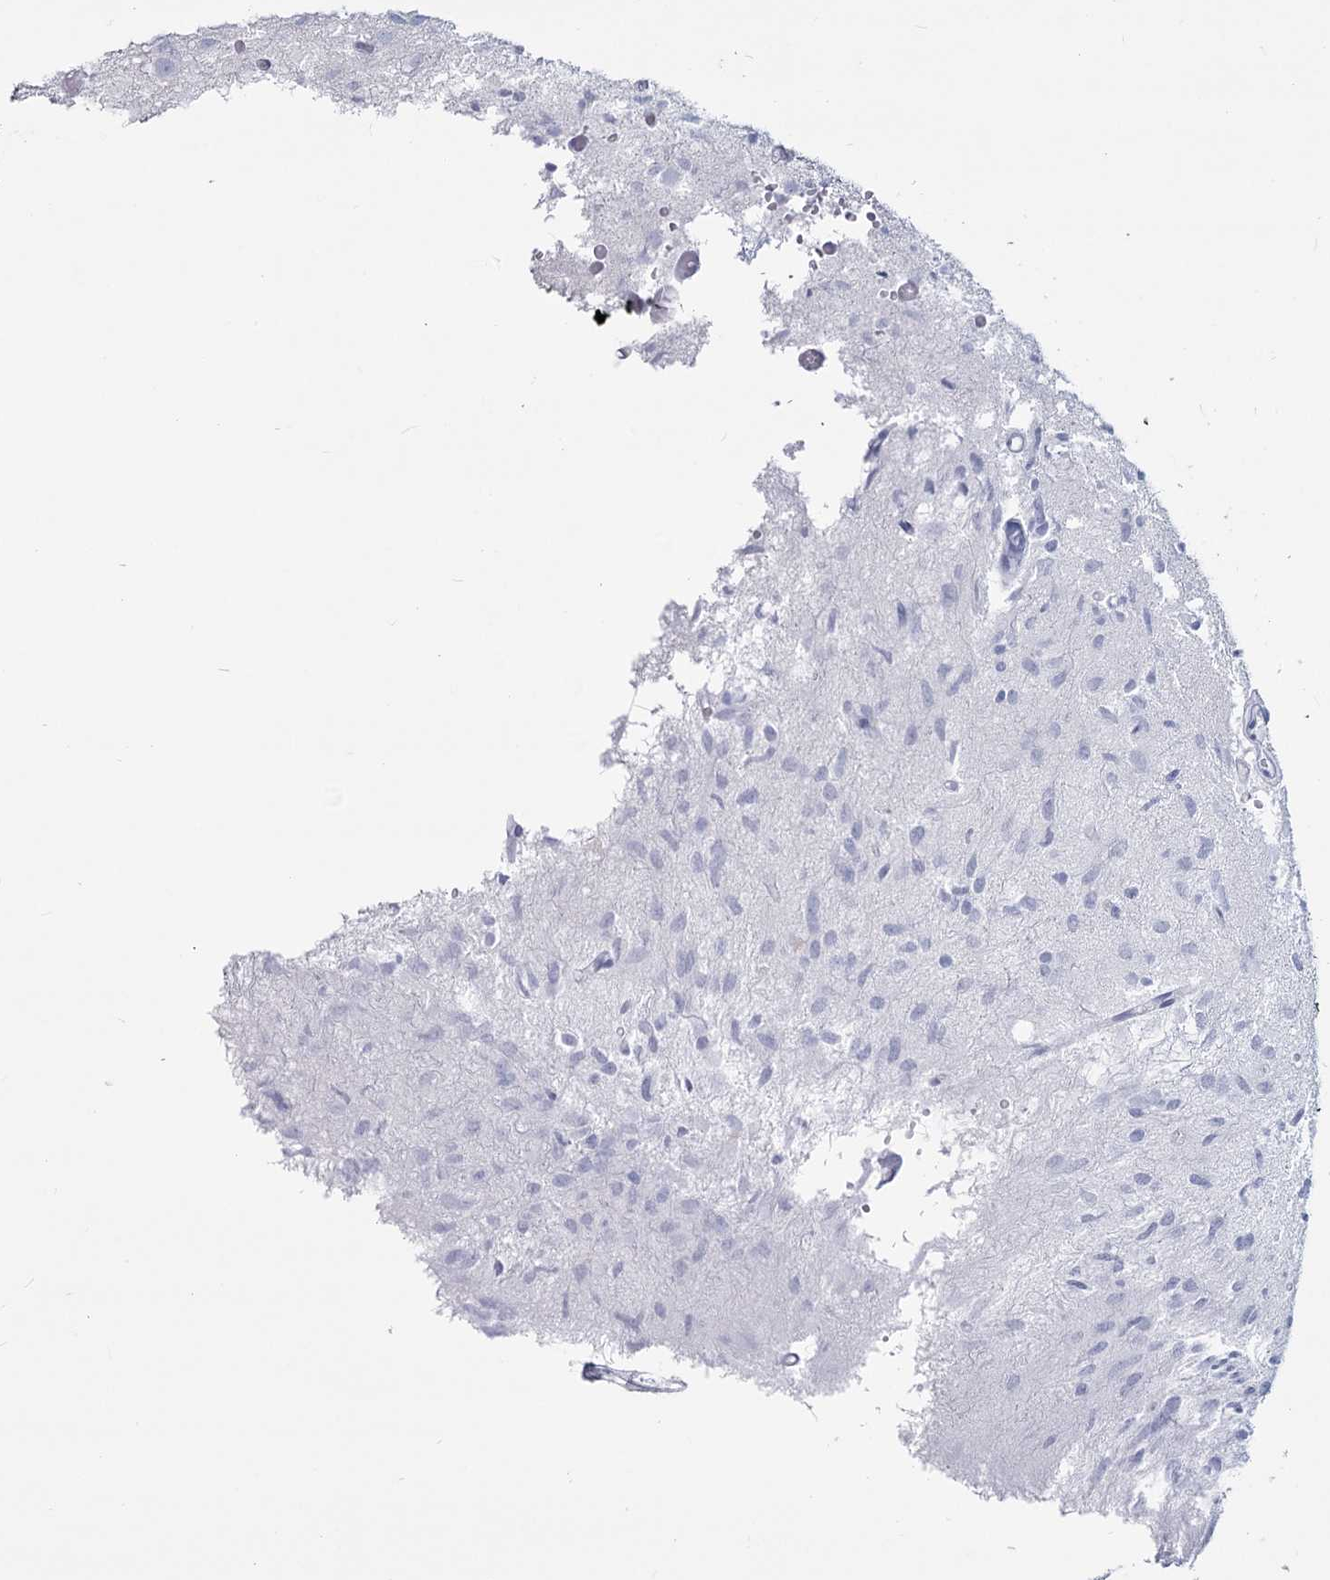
{"staining": {"intensity": "negative", "quantity": "none", "location": "none"}, "tissue": "glioma", "cell_type": "Tumor cells", "image_type": "cancer", "snomed": [{"axis": "morphology", "description": "Glioma, malignant, High grade"}, {"axis": "topography", "description": "Brain"}], "caption": "There is no significant positivity in tumor cells of glioma.", "gene": "SLC6A19", "patient": {"sex": "female", "age": 59}}